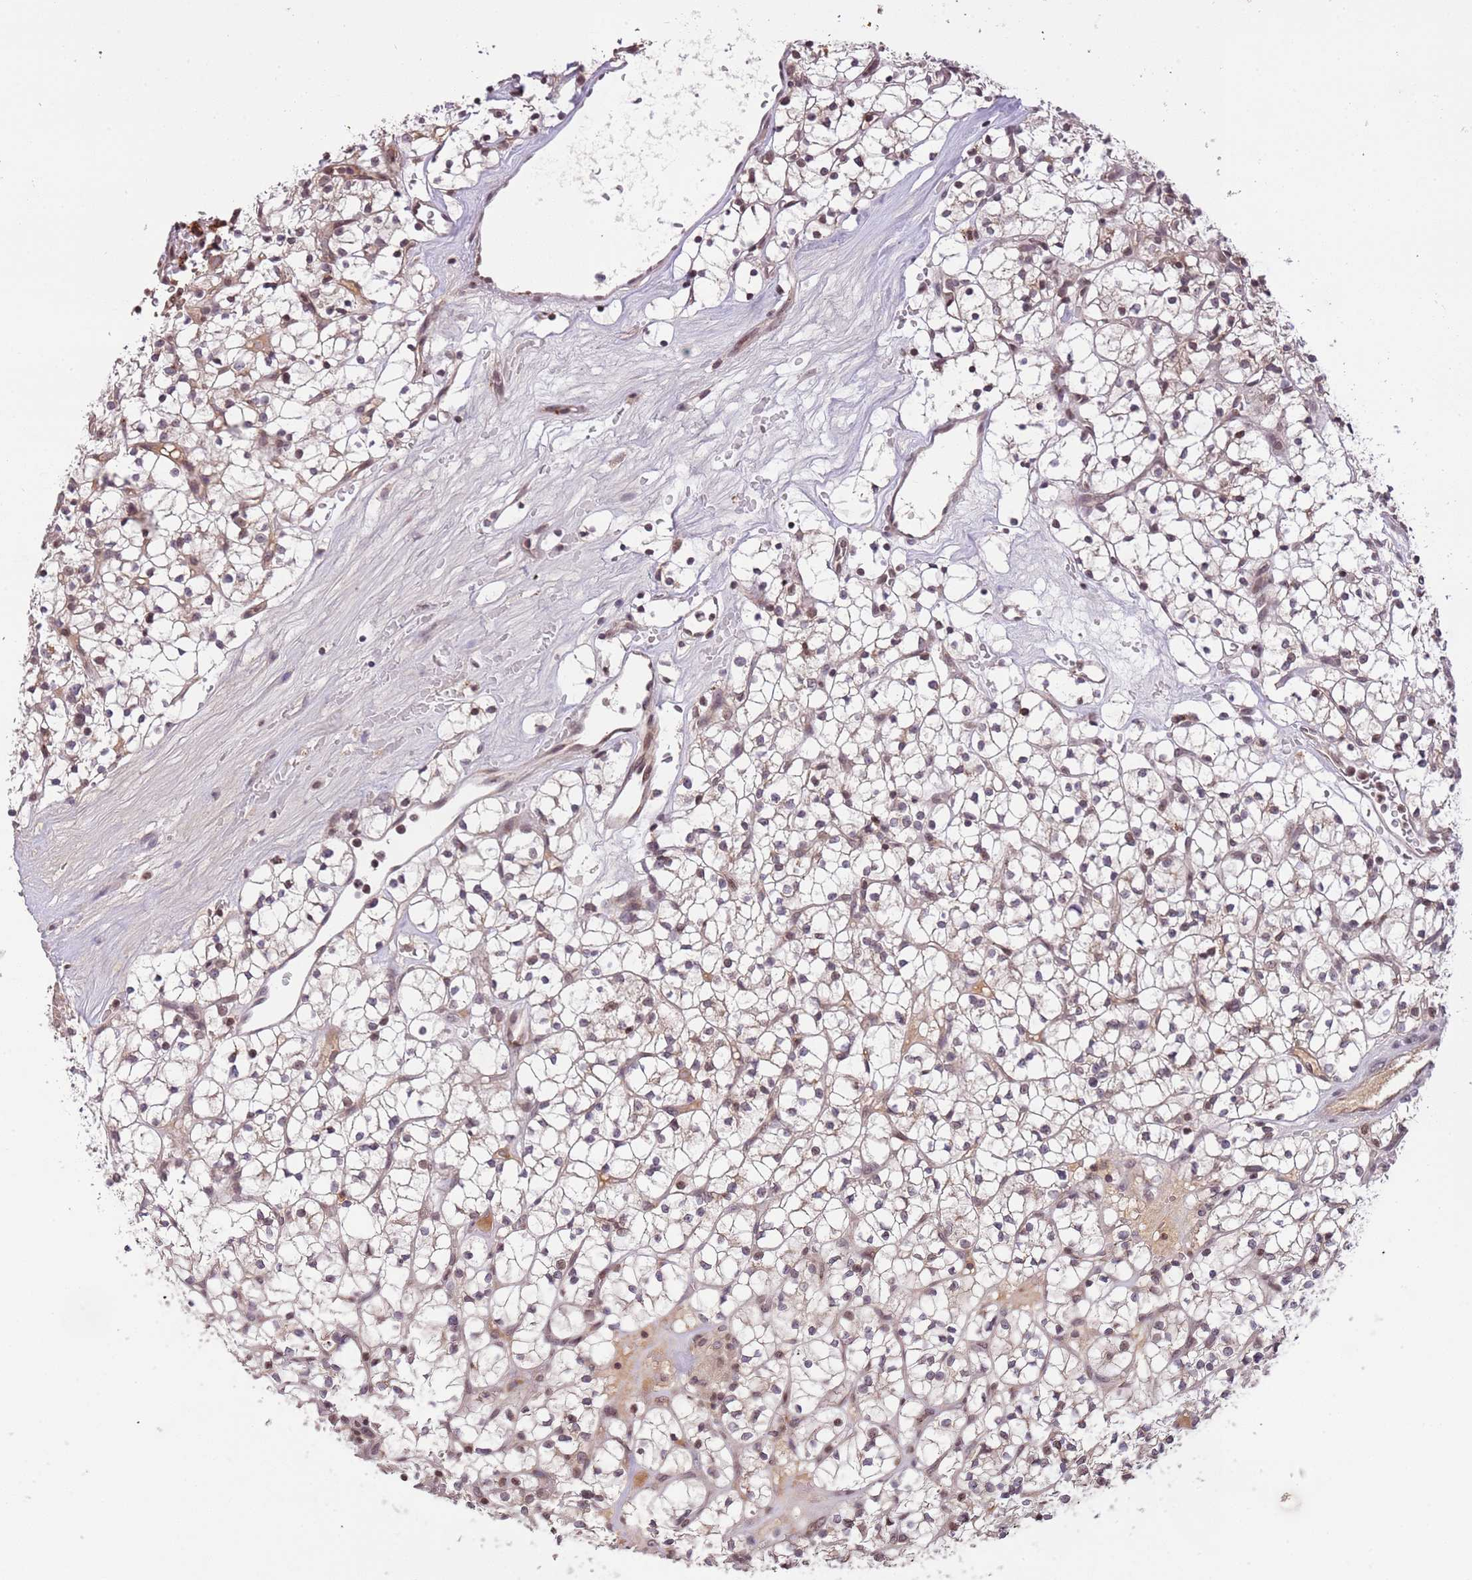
{"staining": {"intensity": "weak", "quantity": "<25%", "location": "cytoplasmic/membranous,nuclear"}, "tissue": "renal cancer", "cell_type": "Tumor cells", "image_type": "cancer", "snomed": [{"axis": "morphology", "description": "Adenocarcinoma, NOS"}, {"axis": "topography", "description": "Kidney"}], "caption": "IHC histopathology image of neoplastic tissue: human renal adenocarcinoma stained with DAB (3,3'-diaminobenzidine) reveals no significant protein staining in tumor cells. (DAB IHC visualized using brightfield microscopy, high magnification).", "gene": "SAMSN1", "patient": {"sex": "female", "age": 64}}